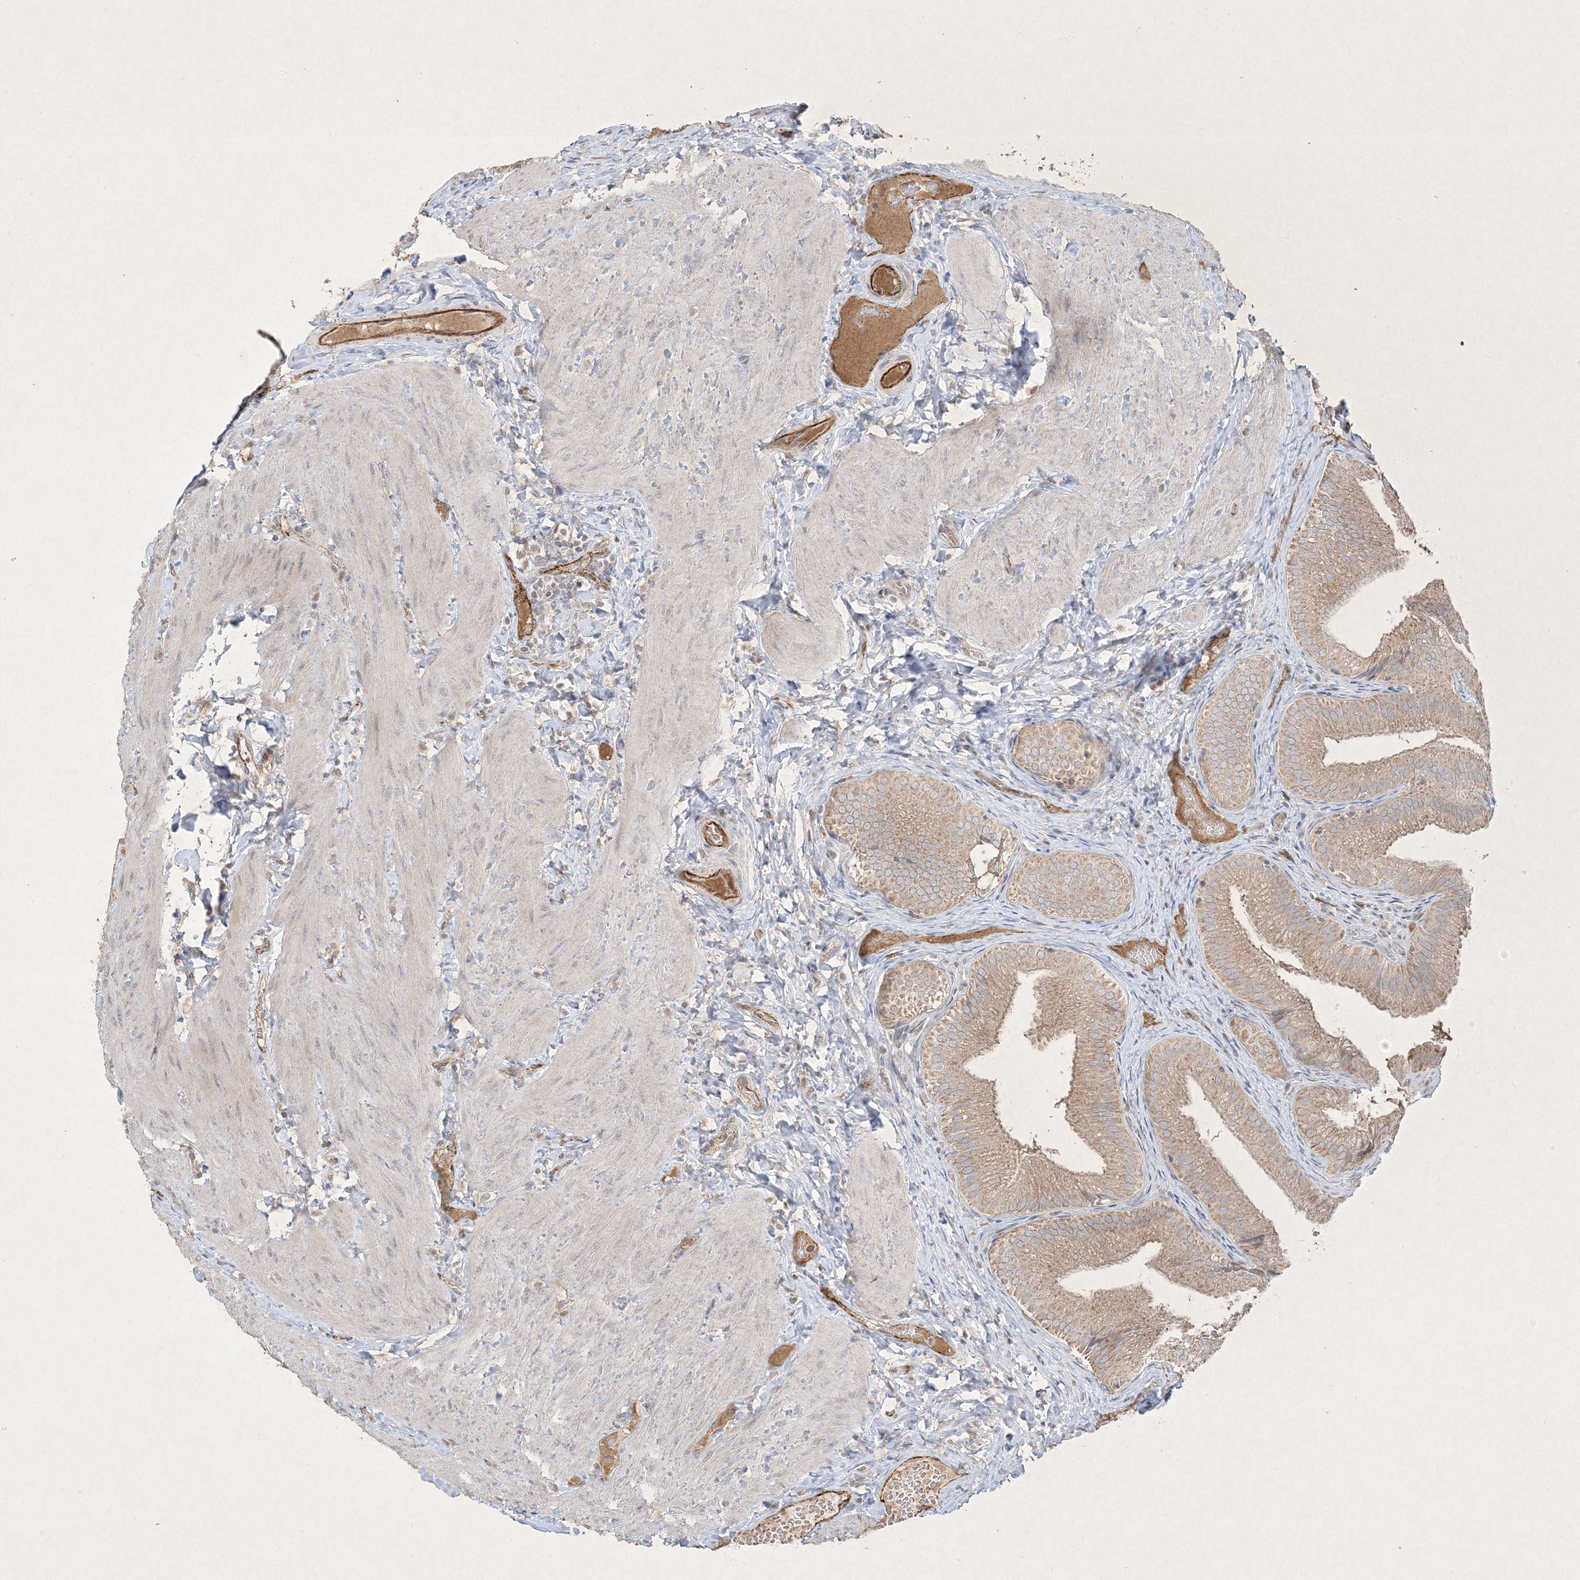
{"staining": {"intensity": "moderate", "quantity": ">75%", "location": "cytoplasmic/membranous"}, "tissue": "gallbladder", "cell_type": "Glandular cells", "image_type": "normal", "snomed": [{"axis": "morphology", "description": "Normal tissue, NOS"}, {"axis": "topography", "description": "Gallbladder"}], "caption": "This is a micrograph of immunohistochemistry staining of benign gallbladder, which shows moderate staining in the cytoplasmic/membranous of glandular cells.", "gene": "PRSS36", "patient": {"sex": "female", "age": 30}}